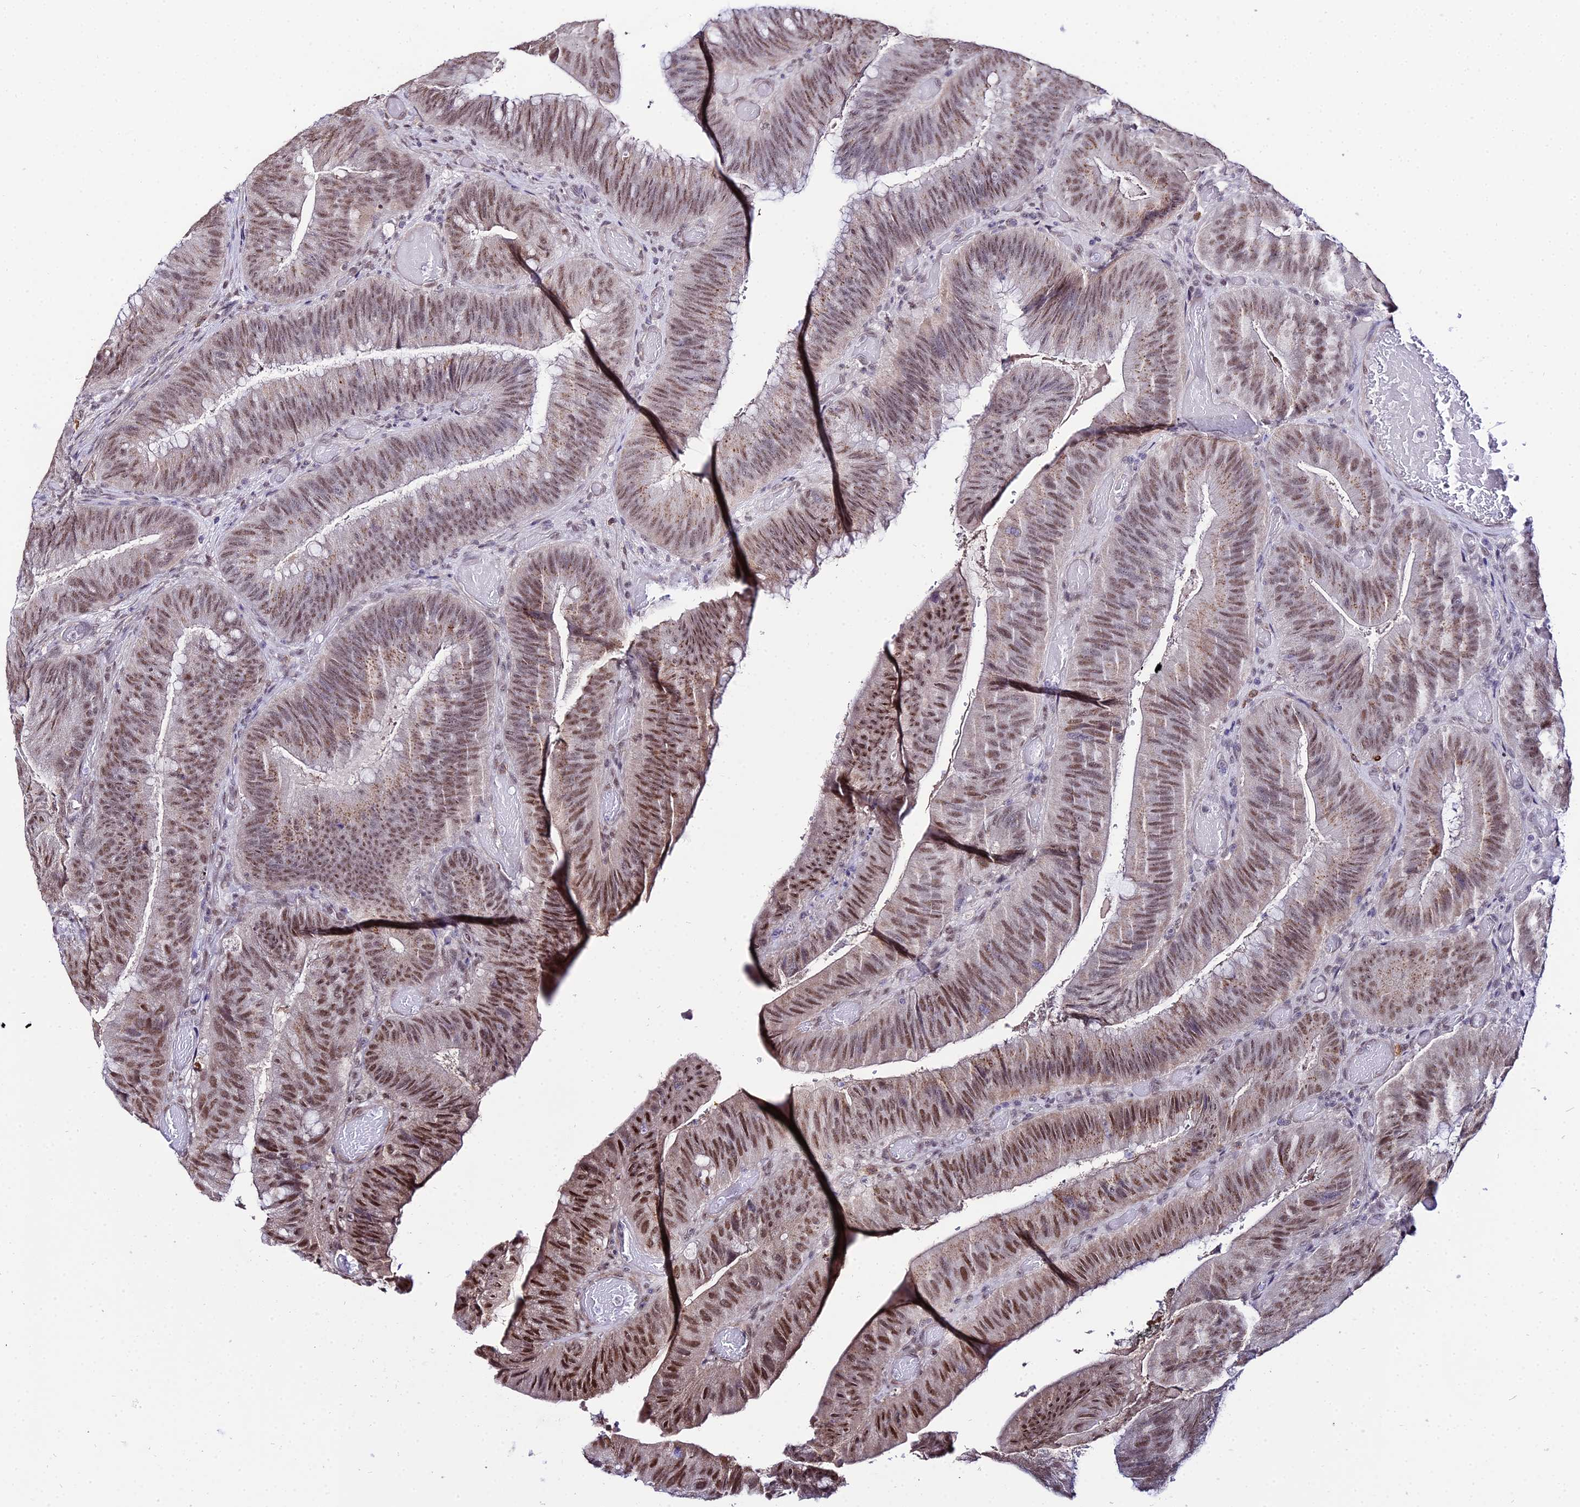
{"staining": {"intensity": "moderate", "quantity": ">75%", "location": "nuclear"}, "tissue": "colorectal cancer", "cell_type": "Tumor cells", "image_type": "cancer", "snomed": [{"axis": "morphology", "description": "Adenocarcinoma, NOS"}, {"axis": "topography", "description": "Colon"}], "caption": "Immunohistochemical staining of colorectal adenocarcinoma exhibits medium levels of moderate nuclear protein staining in about >75% of tumor cells.", "gene": "POLR2I", "patient": {"sex": "female", "age": 43}}